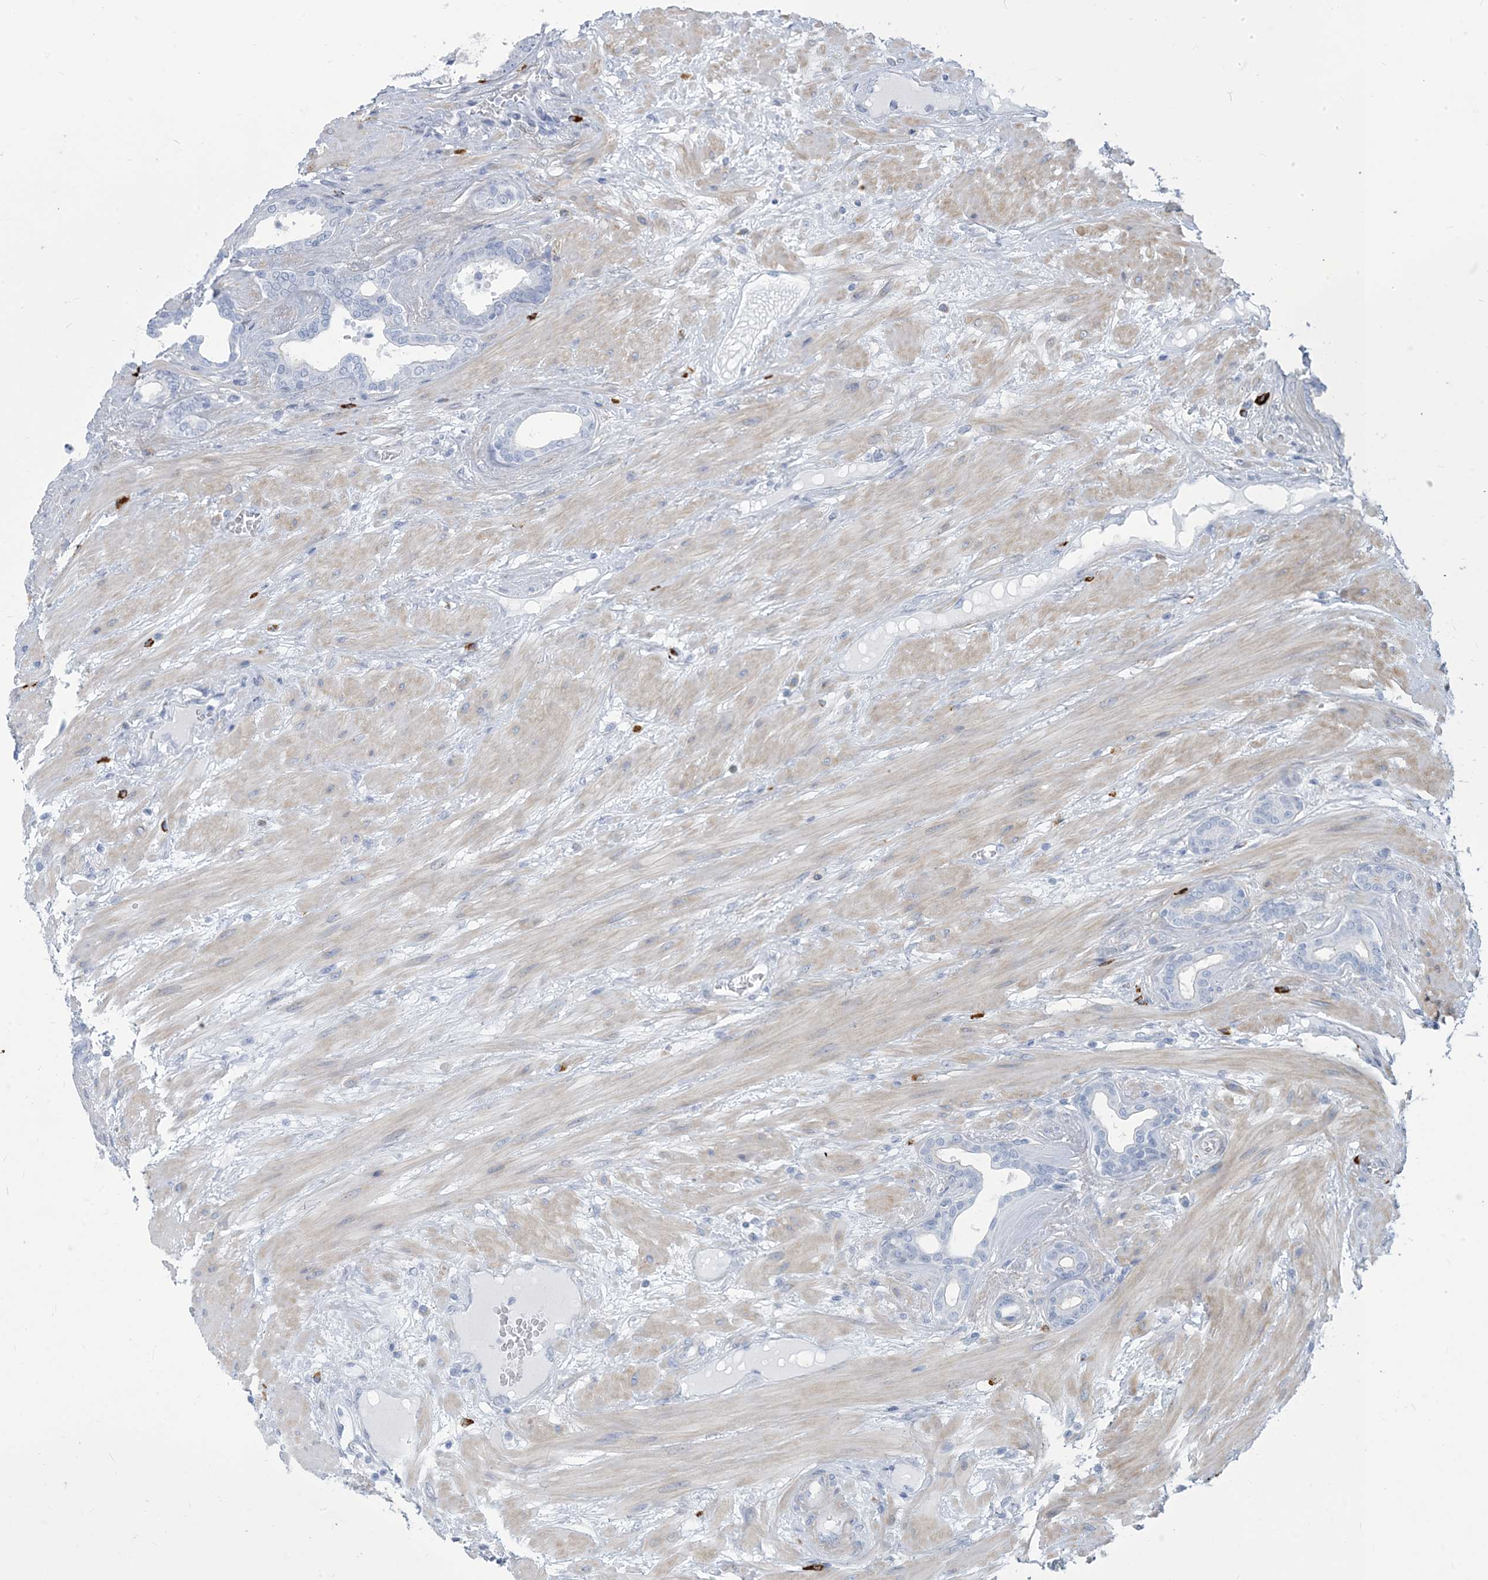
{"staining": {"intensity": "negative", "quantity": "none", "location": "none"}, "tissue": "prostate cancer", "cell_type": "Tumor cells", "image_type": "cancer", "snomed": [{"axis": "morphology", "description": "Adenocarcinoma, Low grade"}, {"axis": "topography", "description": "Prostate"}], "caption": "The image exhibits no significant staining in tumor cells of low-grade adenocarcinoma (prostate). The staining is performed using DAB brown chromogen with nuclei counter-stained in using hematoxylin.", "gene": "MOXD1", "patient": {"sex": "male", "age": 60}}